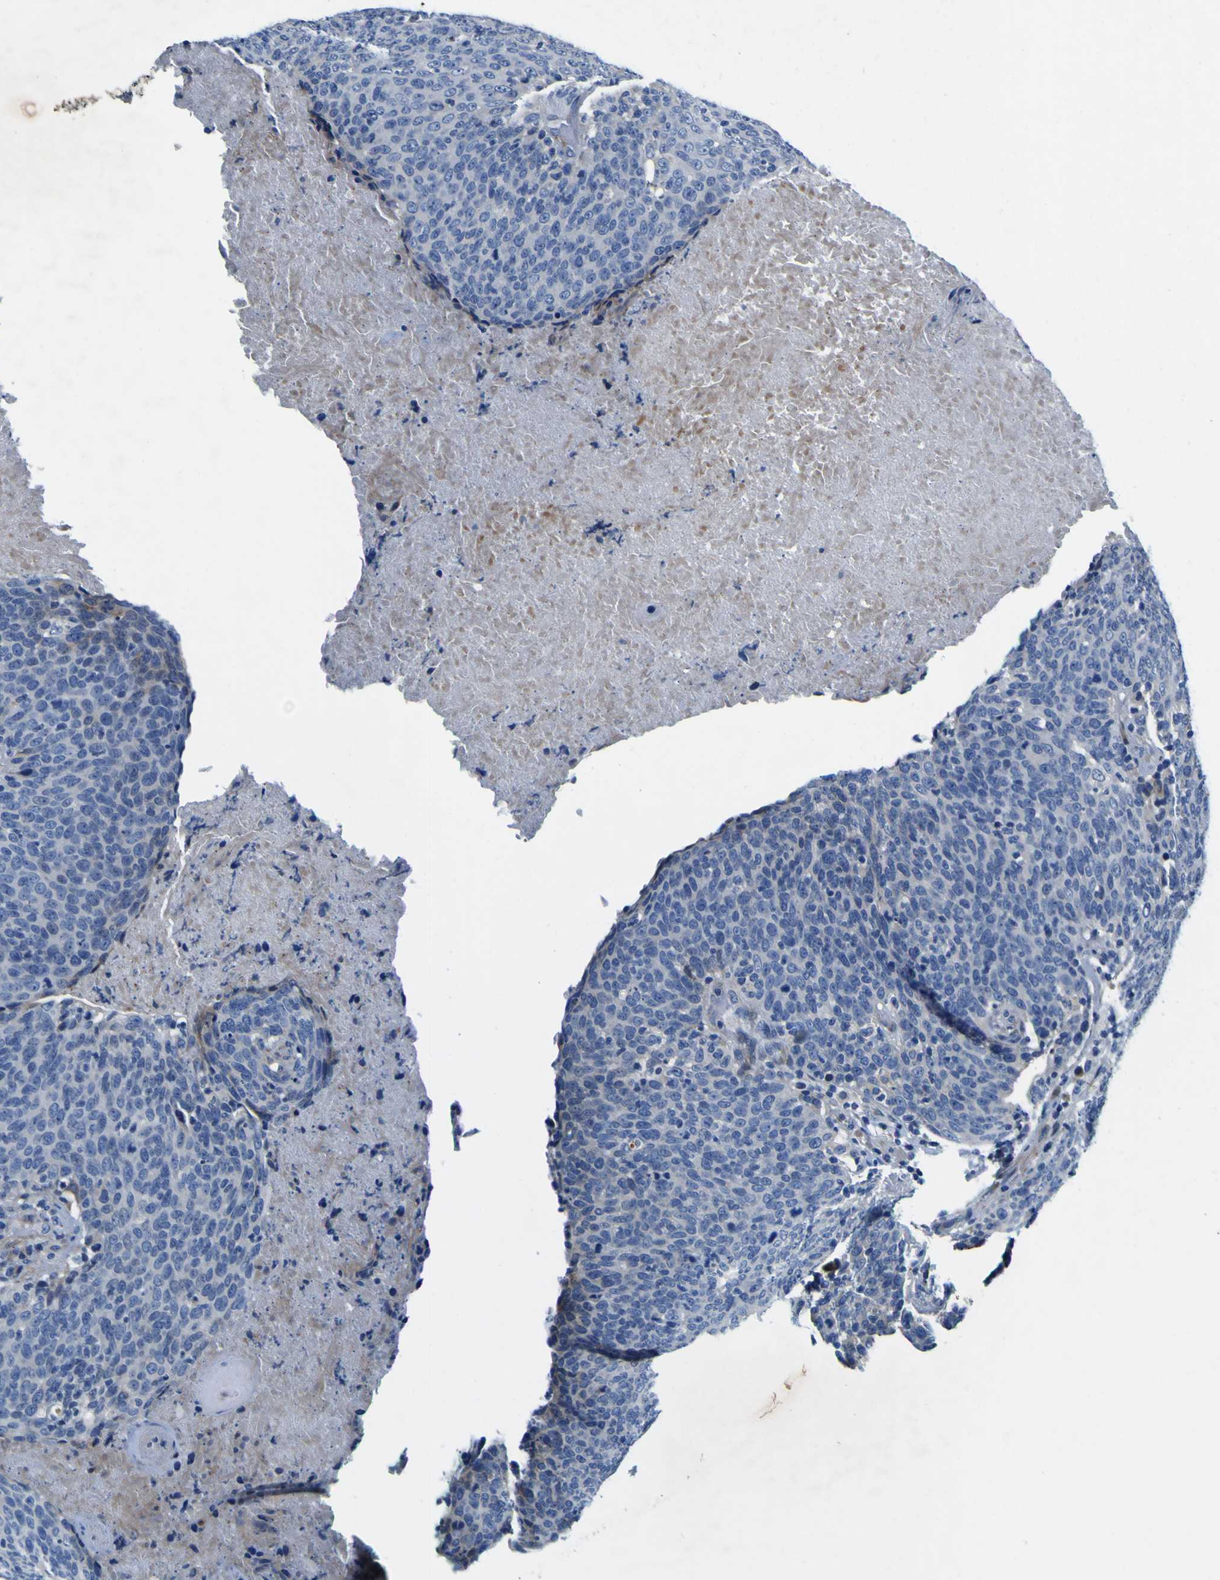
{"staining": {"intensity": "negative", "quantity": "none", "location": "none"}, "tissue": "head and neck cancer", "cell_type": "Tumor cells", "image_type": "cancer", "snomed": [{"axis": "morphology", "description": "Squamous cell carcinoma, NOS"}, {"axis": "morphology", "description": "Squamous cell carcinoma, metastatic, NOS"}, {"axis": "topography", "description": "Lymph node"}, {"axis": "topography", "description": "Head-Neck"}], "caption": "Tumor cells are negative for protein expression in human head and neck cancer.", "gene": "AGAP3", "patient": {"sex": "male", "age": 62}}